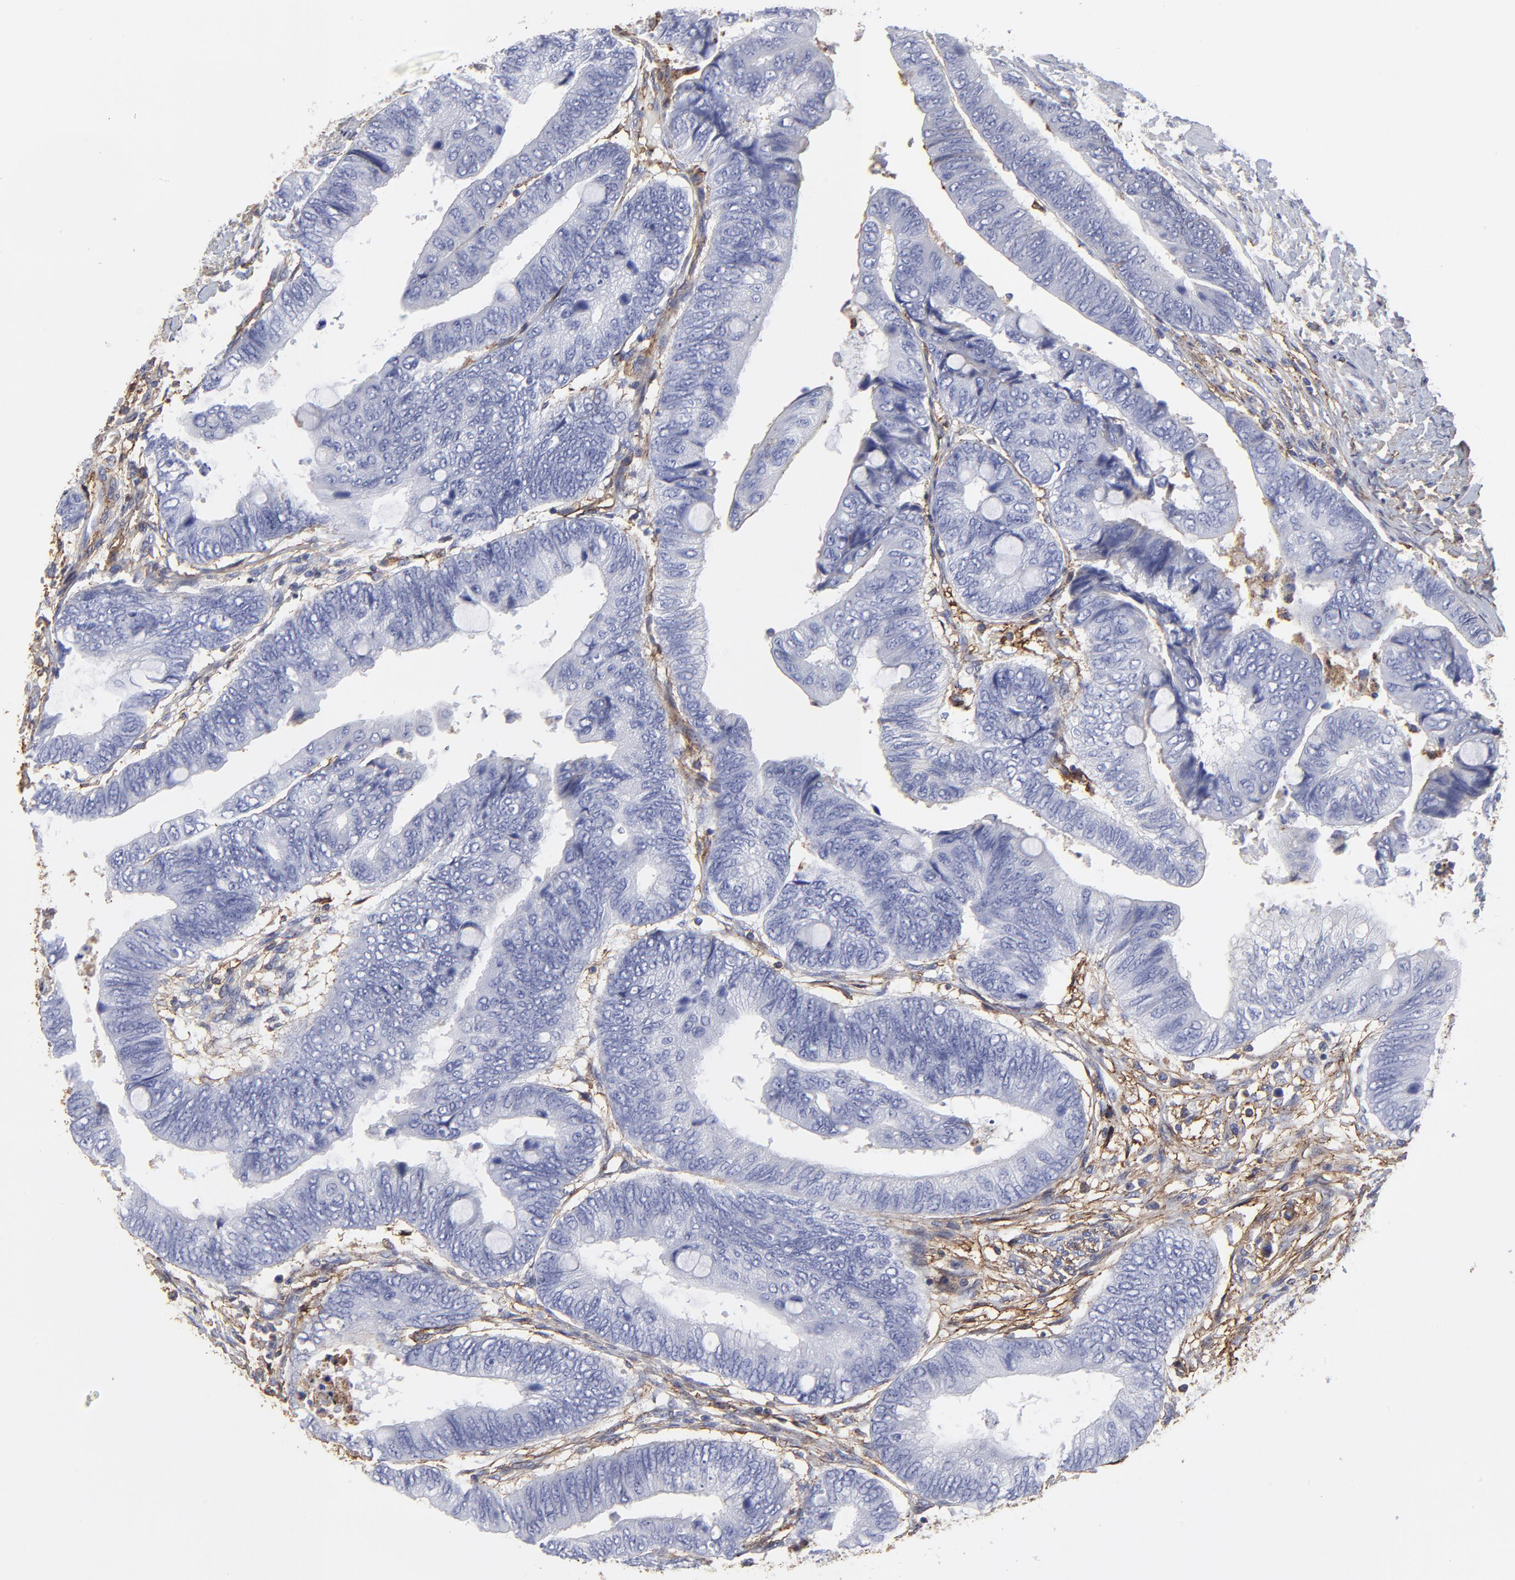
{"staining": {"intensity": "negative", "quantity": "none", "location": "none"}, "tissue": "colorectal cancer", "cell_type": "Tumor cells", "image_type": "cancer", "snomed": [{"axis": "morphology", "description": "Normal tissue, NOS"}, {"axis": "morphology", "description": "Adenocarcinoma, NOS"}, {"axis": "topography", "description": "Rectum"}, {"axis": "topography", "description": "Peripheral nerve tissue"}], "caption": "Immunohistochemical staining of human adenocarcinoma (colorectal) displays no significant positivity in tumor cells.", "gene": "ANXA6", "patient": {"sex": "male", "age": 92}}